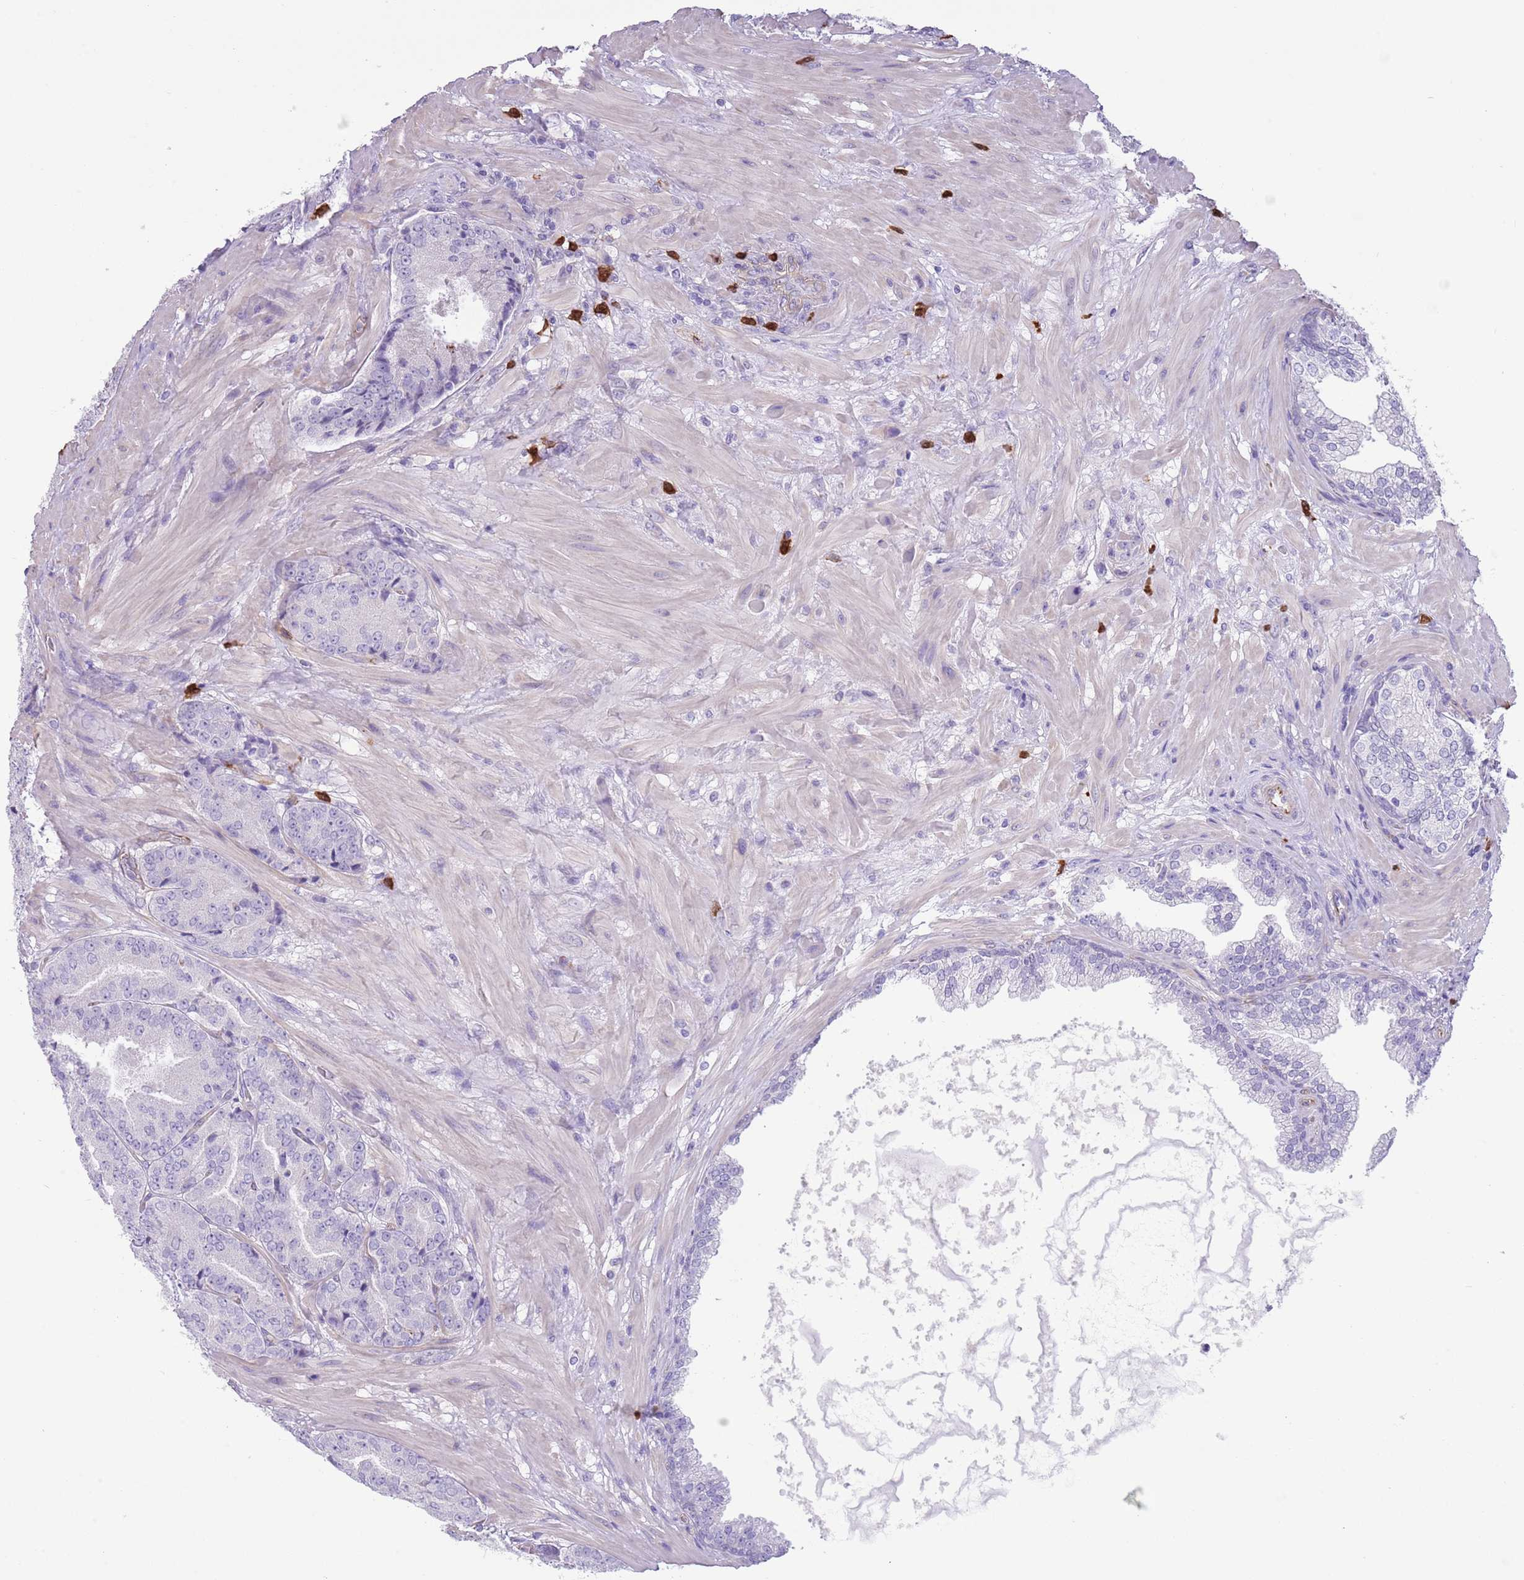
{"staining": {"intensity": "negative", "quantity": "none", "location": "none"}, "tissue": "prostate cancer", "cell_type": "Tumor cells", "image_type": "cancer", "snomed": [{"axis": "morphology", "description": "Adenocarcinoma, High grade"}, {"axis": "topography", "description": "Prostate"}], "caption": "IHC photomicrograph of high-grade adenocarcinoma (prostate) stained for a protein (brown), which shows no positivity in tumor cells.", "gene": "TSGA13", "patient": {"sex": "male", "age": 63}}